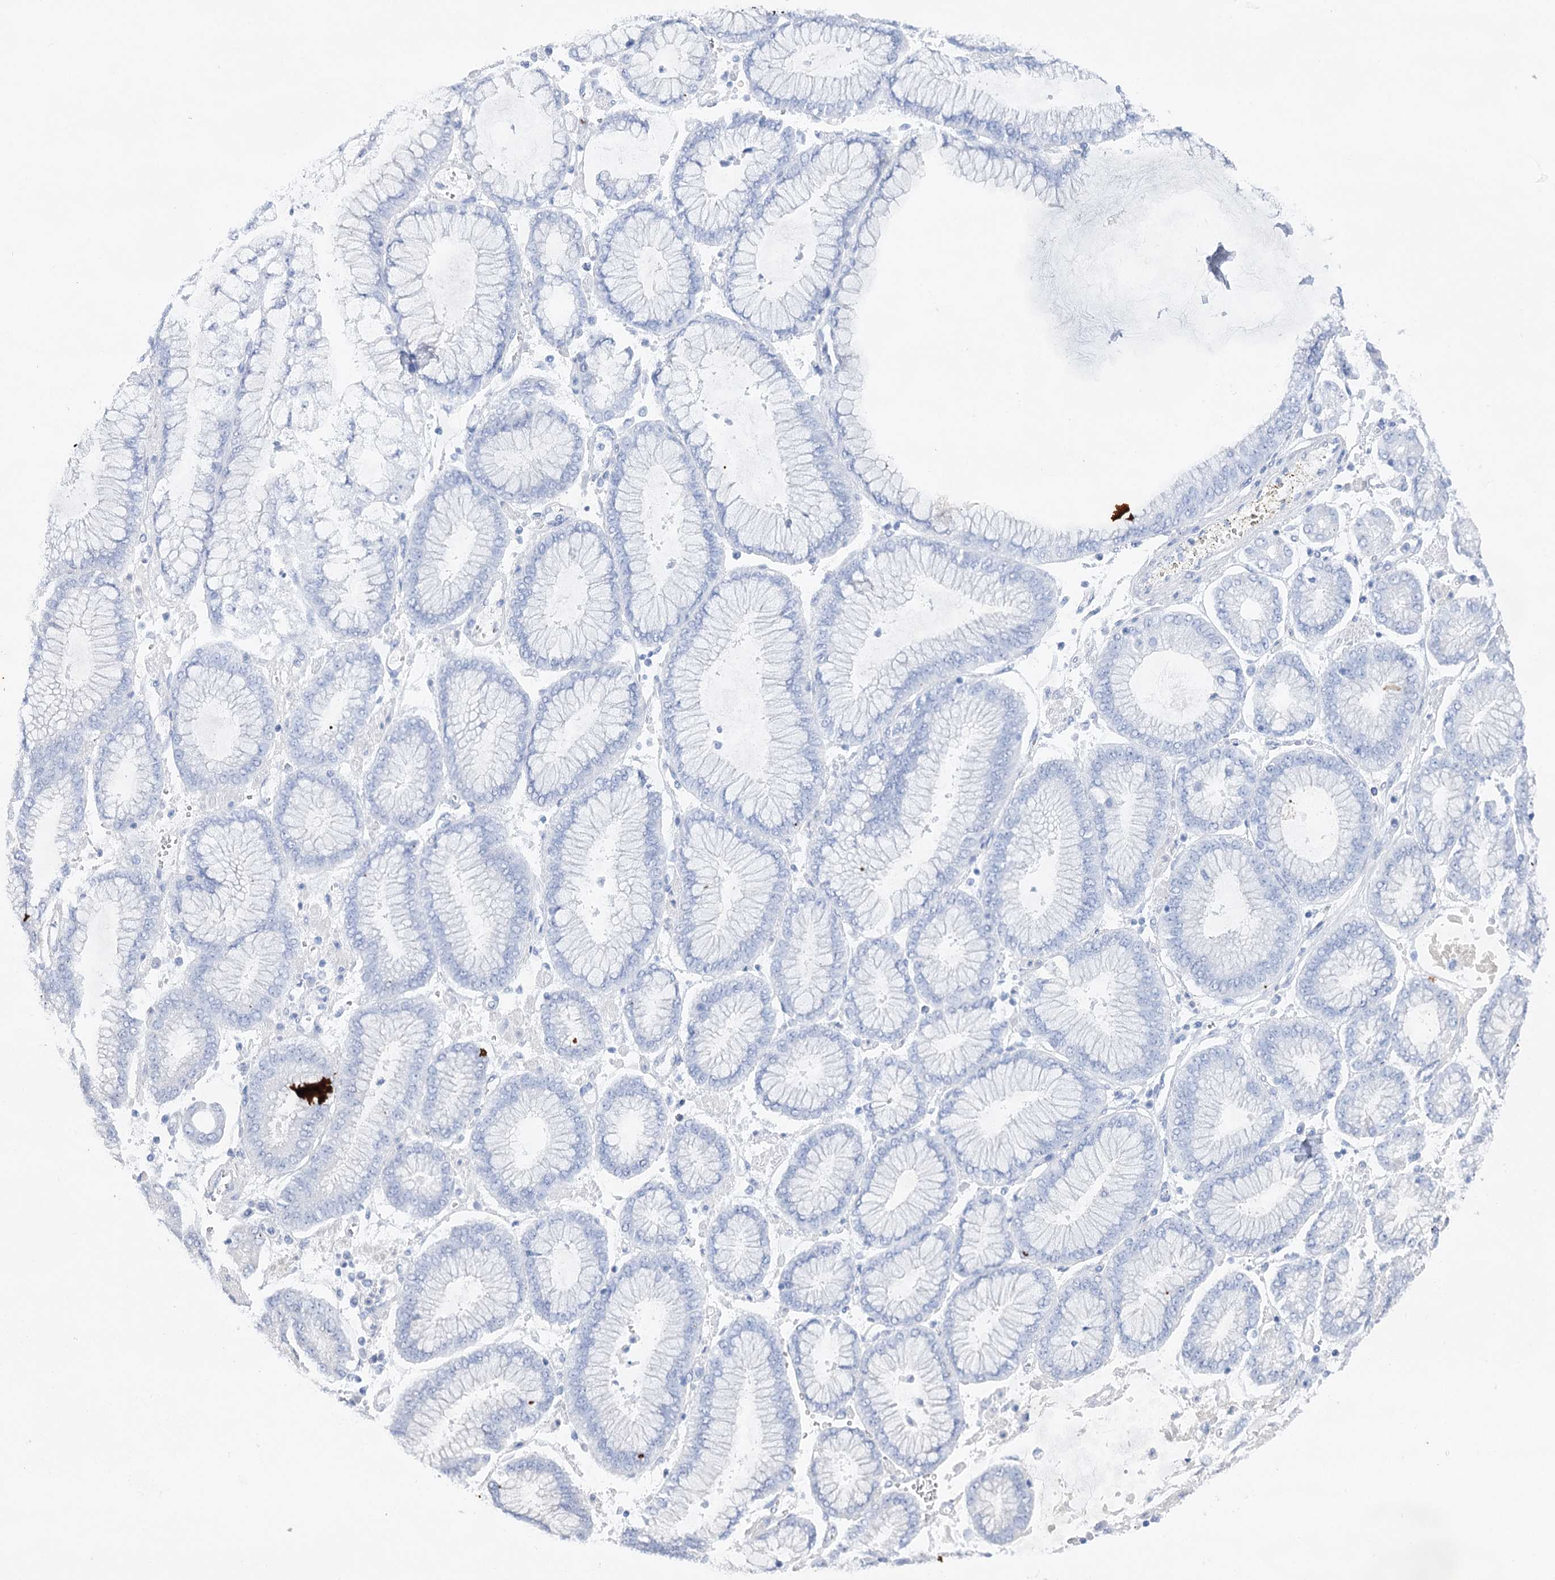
{"staining": {"intensity": "negative", "quantity": "none", "location": "none"}, "tissue": "stomach cancer", "cell_type": "Tumor cells", "image_type": "cancer", "snomed": [{"axis": "morphology", "description": "Adenocarcinoma, NOS"}, {"axis": "topography", "description": "Stomach"}], "caption": "Immunohistochemistry (IHC) of stomach adenocarcinoma demonstrates no positivity in tumor cells.", "gene": "OBSL1", "patient": {"sex": "male", "age": 76}}